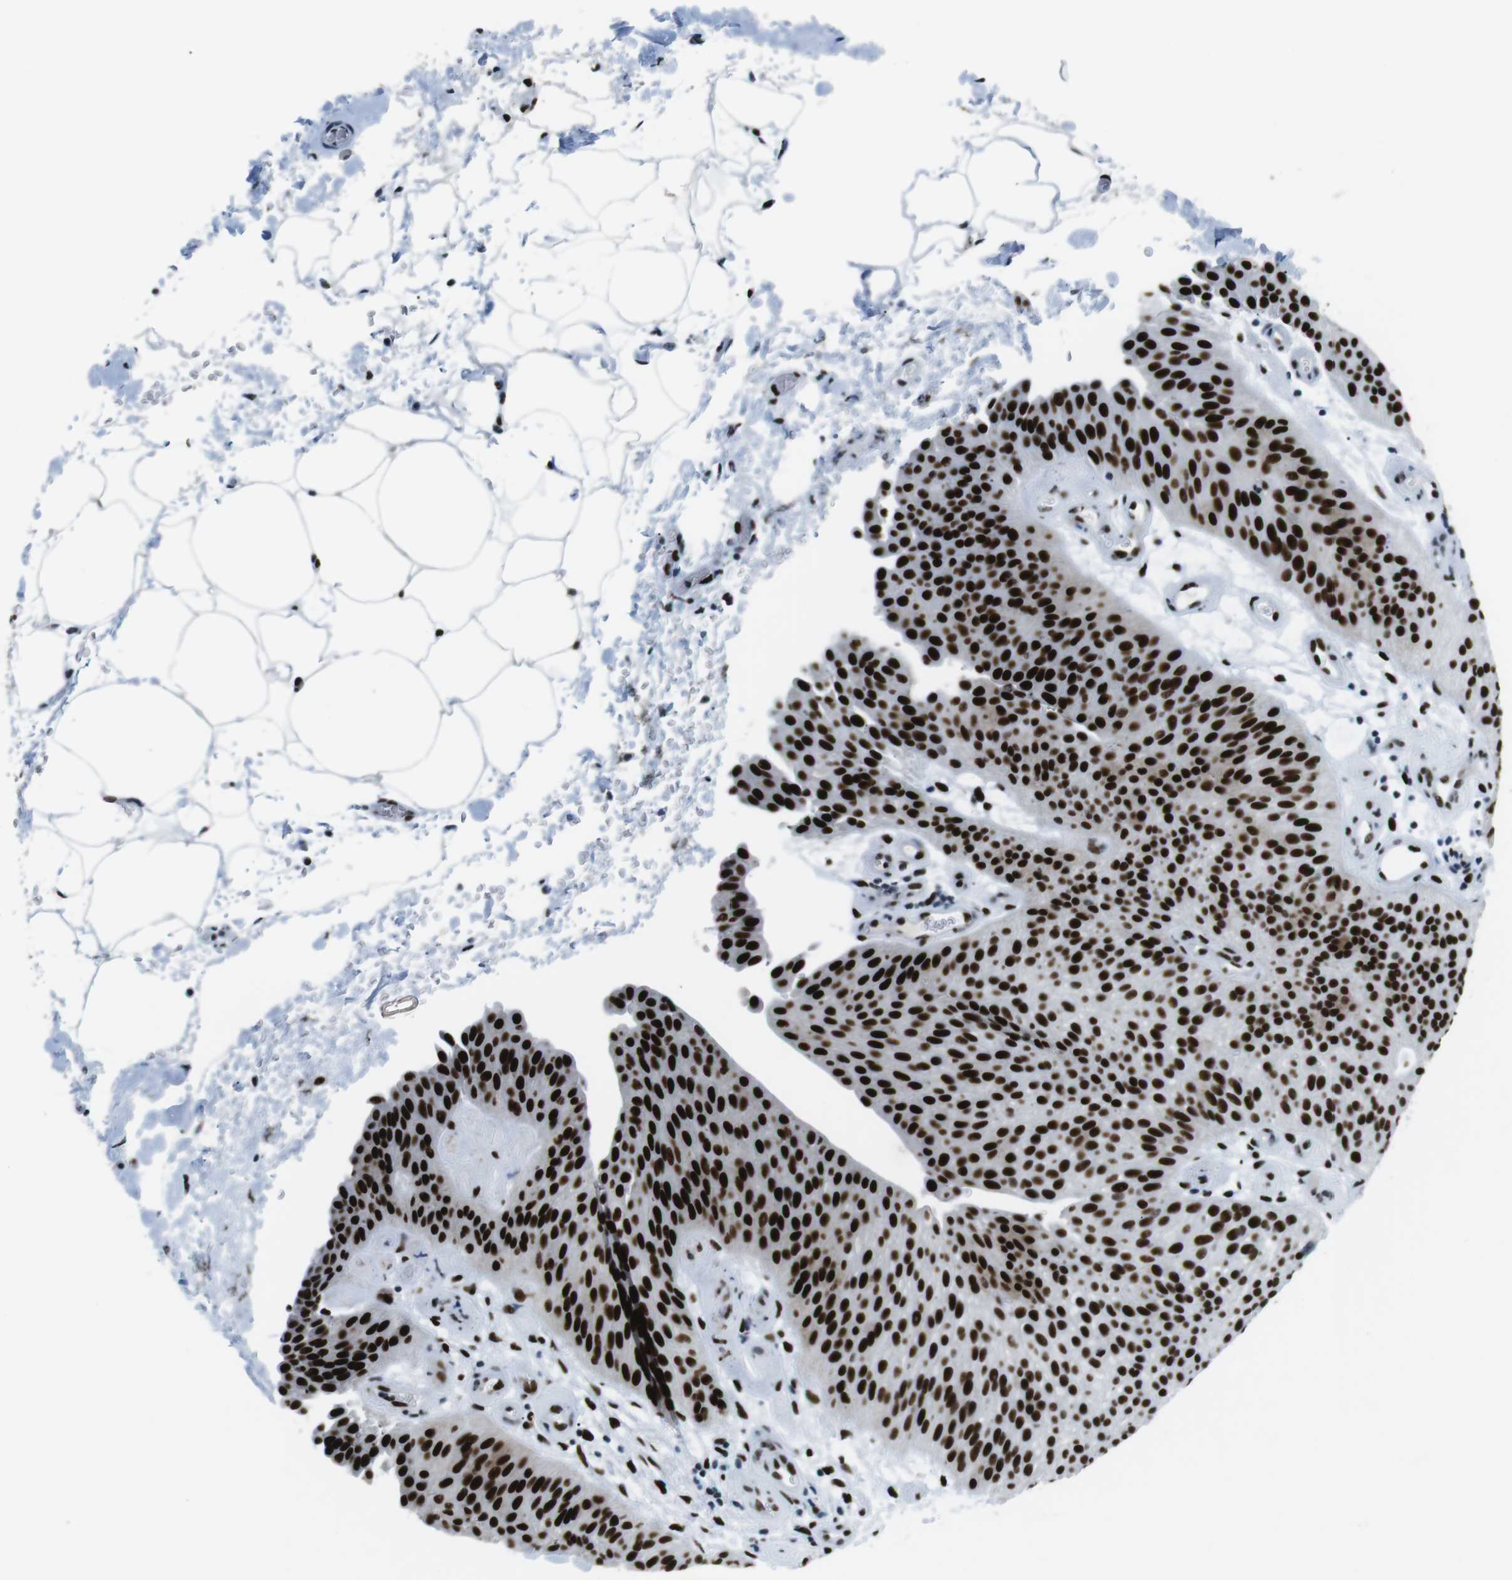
{"staining": {"intensity": "strong", "quantity": ">75%", "location": "nuclear"}, "tissue": "urothelial cancer", "cell_type": "Tumor cells", "image_type": "cancer", "snomed": [{"axis": "morphology", "description": "Urothelial carcinoma, Low grade"}, {"axis": "topography", "description": "Urinary bladder"}], "caption": "Human urothelial cancer stained with a protein marker shows strong staining in tumor cells.", "gene": "PML", "patient": {"sex": "female", "age": 60}}